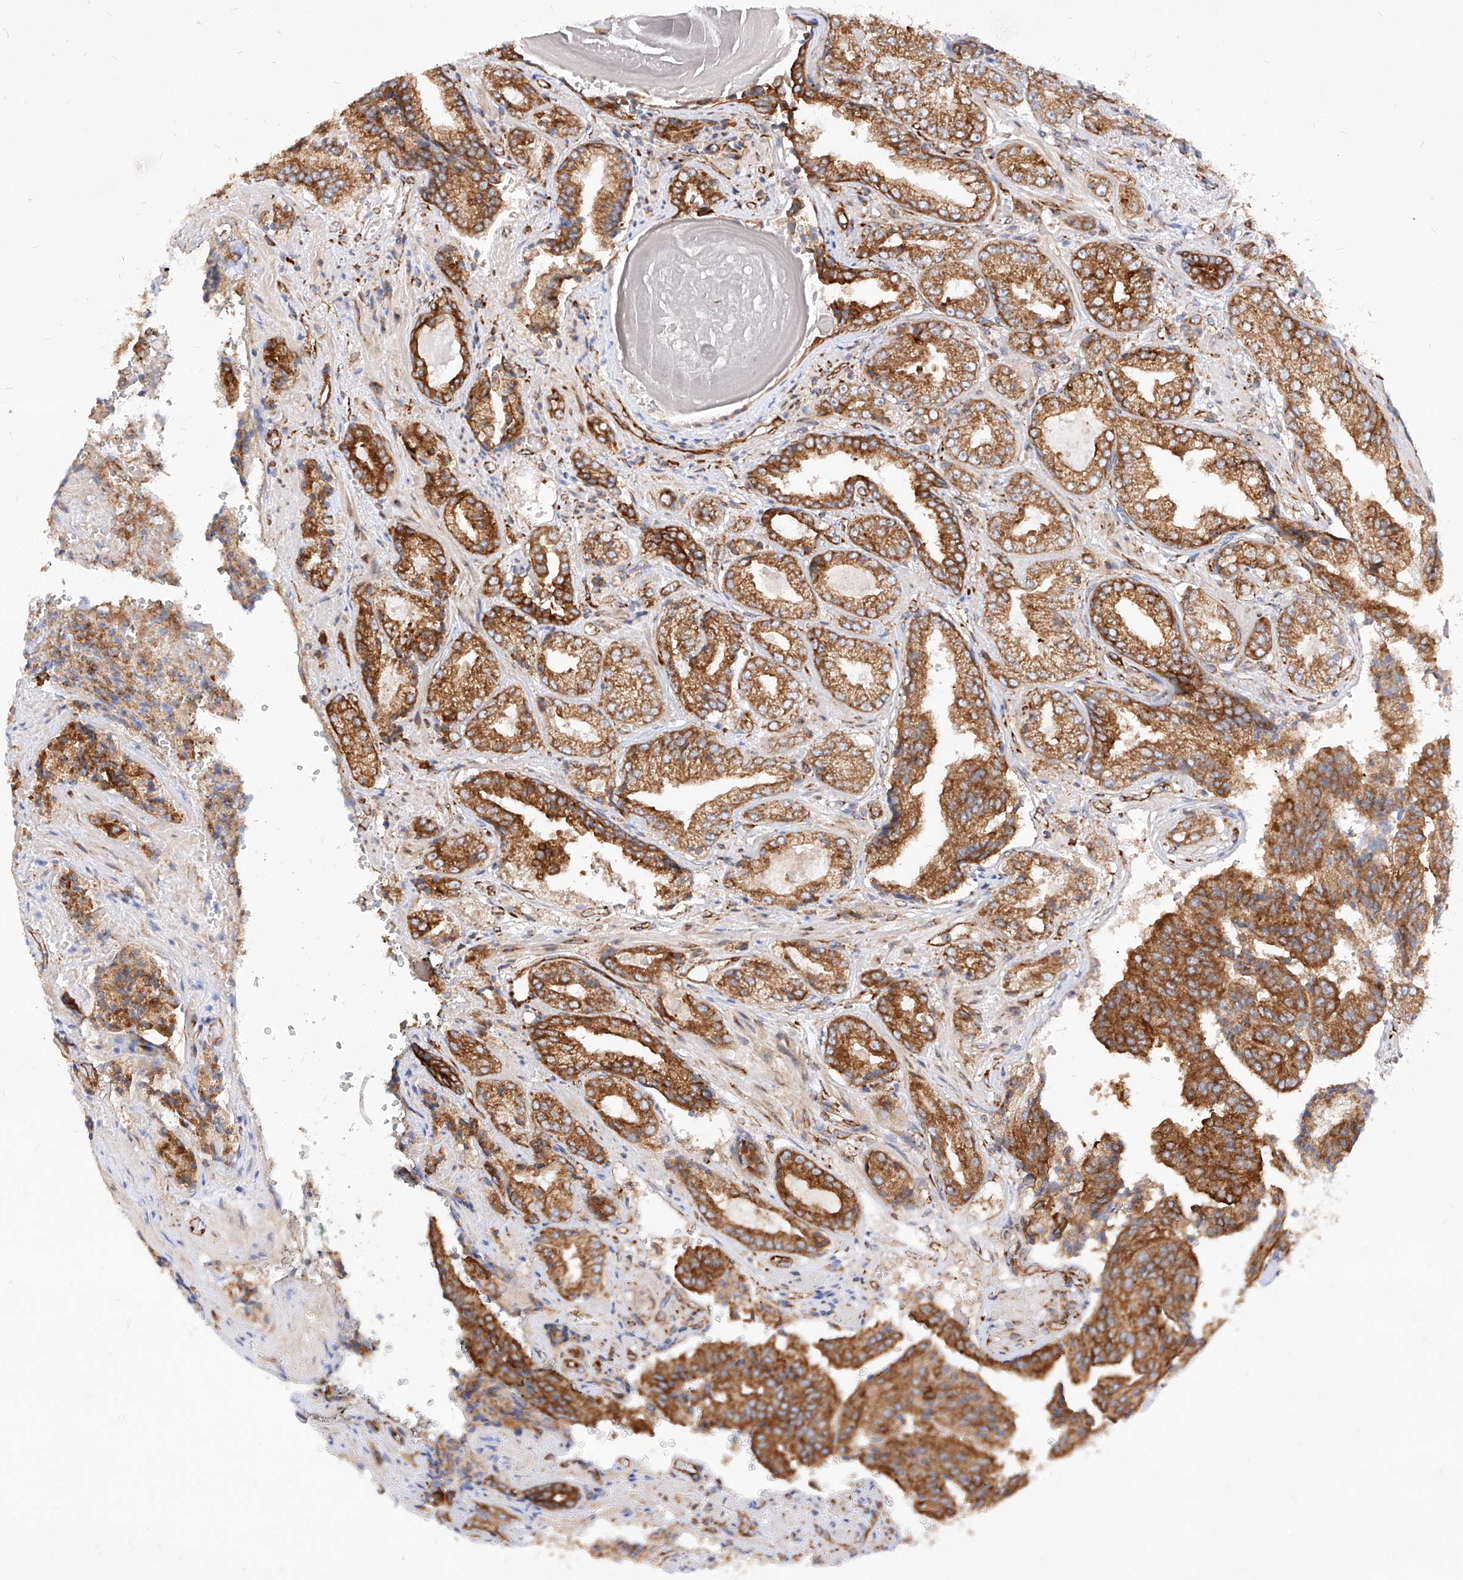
{"staining": {"intensity": "strong", "quantity": ">75%", "location": "cytoplasmic/membranous"}, "tissue": "prostate cancer", "cell_type": "Tumor cells", "image_type": "cancer", "snomed": [{"axis": "morphology", "description": "Adenocarcinoma, High grade"}, {"axis": "topography", "description": "Prostate"}], "caption": "An image of prostate cancer (adenocarcinoma (high-grade)) stained for a protein displays strong cytoplasmic/membranous brown staining in tumor cells.", "gene": "CSGALNACT2", "patient": {"sex": "male", "age": 71}}